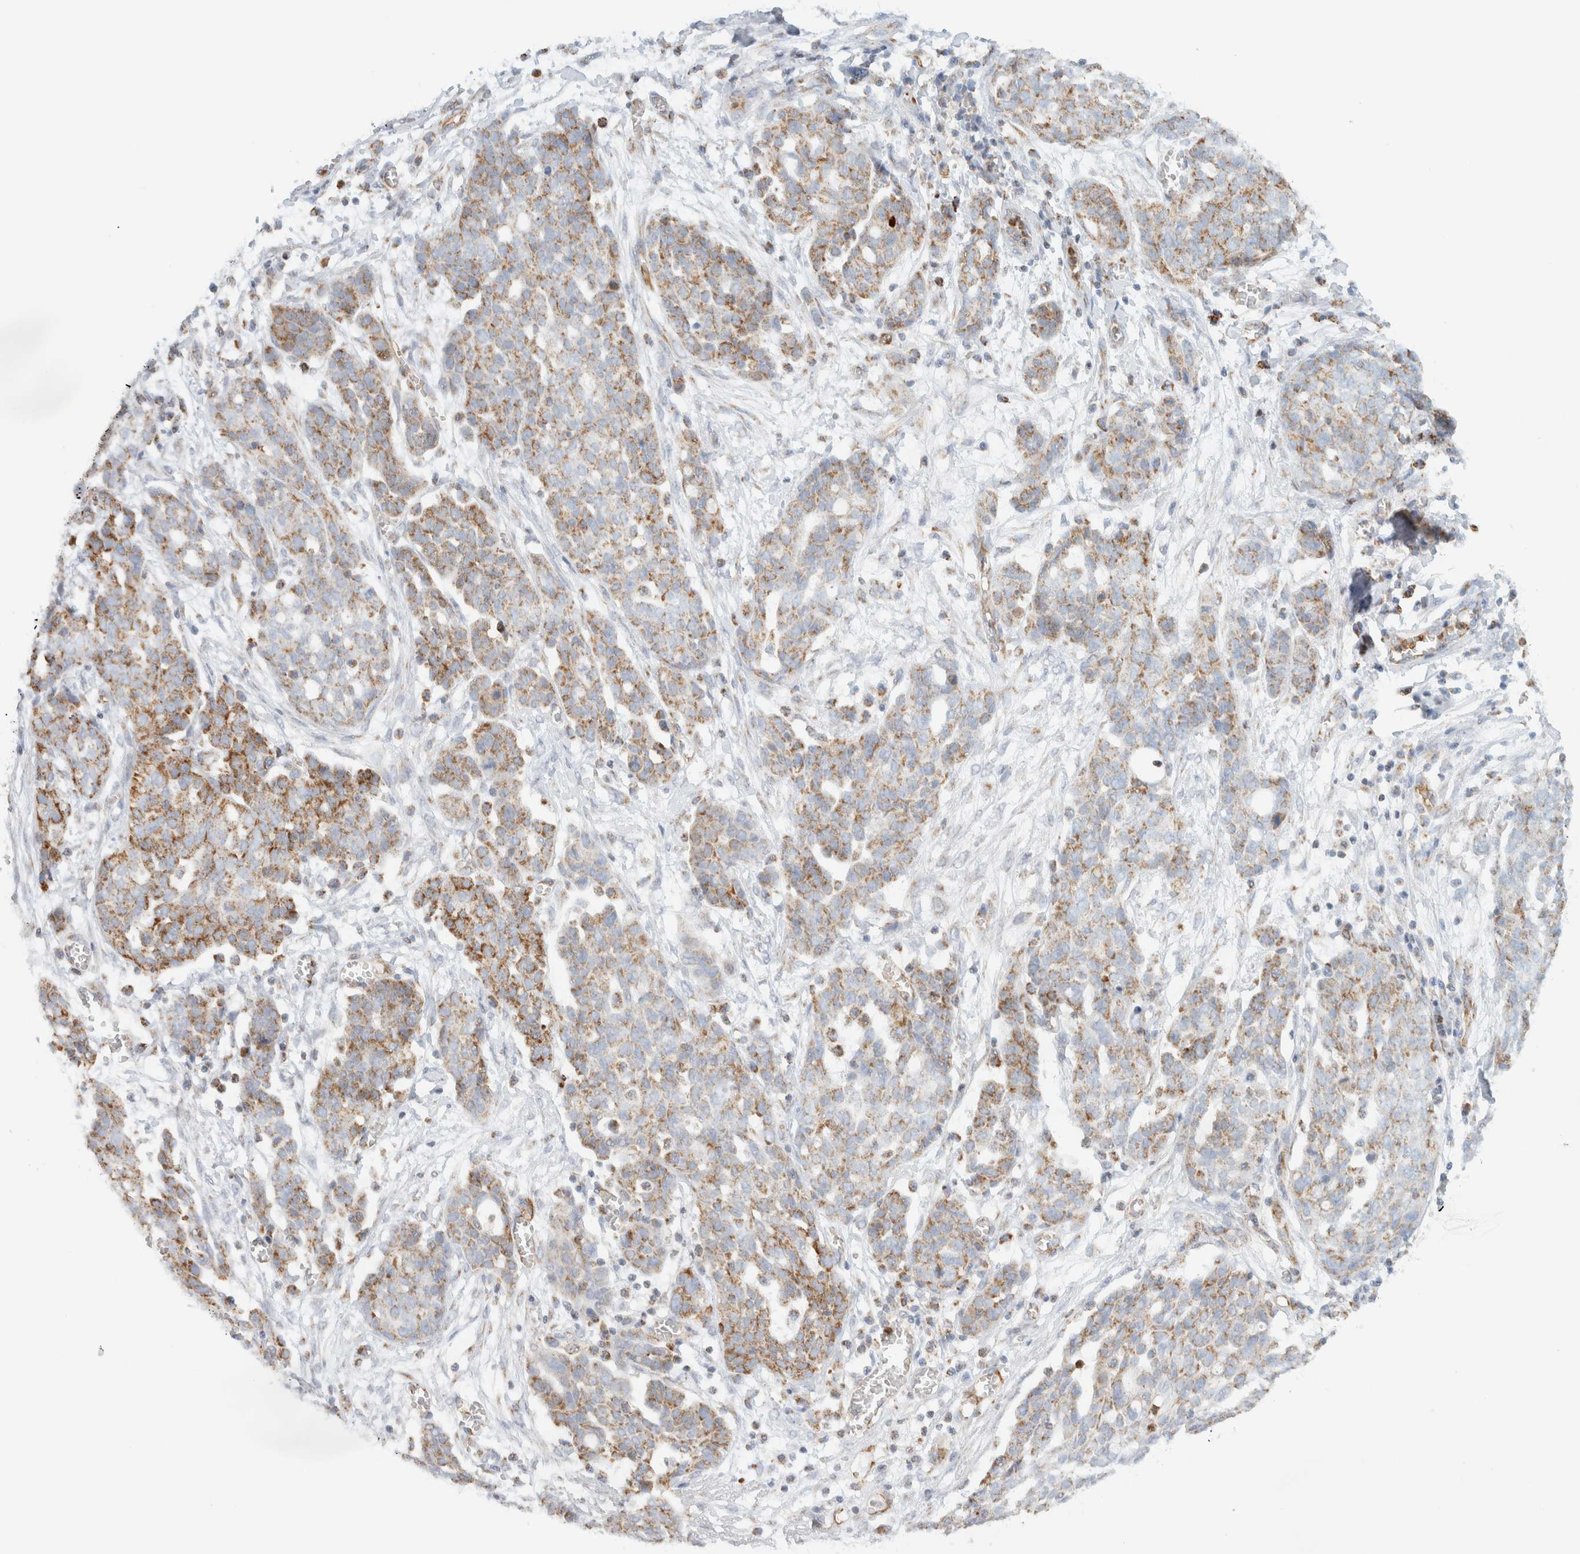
{"staining": {"intensity": "moderate", "quantity": ">75%", "location": "cytoplasmic/membranous"}, "tissue": "ovarian cancer", "cell_type": "Tumor cells", "image_type": "cancer", "snomed": [{"axis": "morphology", "description": "Cystadenocarcinoma, serous, NOS"}, {"axis": "topography", "description": "Soft tissue"}, {"axis": "topography", "description": "Ovary"}], "caption": "Ovarian cancer stained with a protein marker displays moderate staining in tumor cells.", "gene": "KIFAP3", "patient": {"sex": "female", "age": 57}}